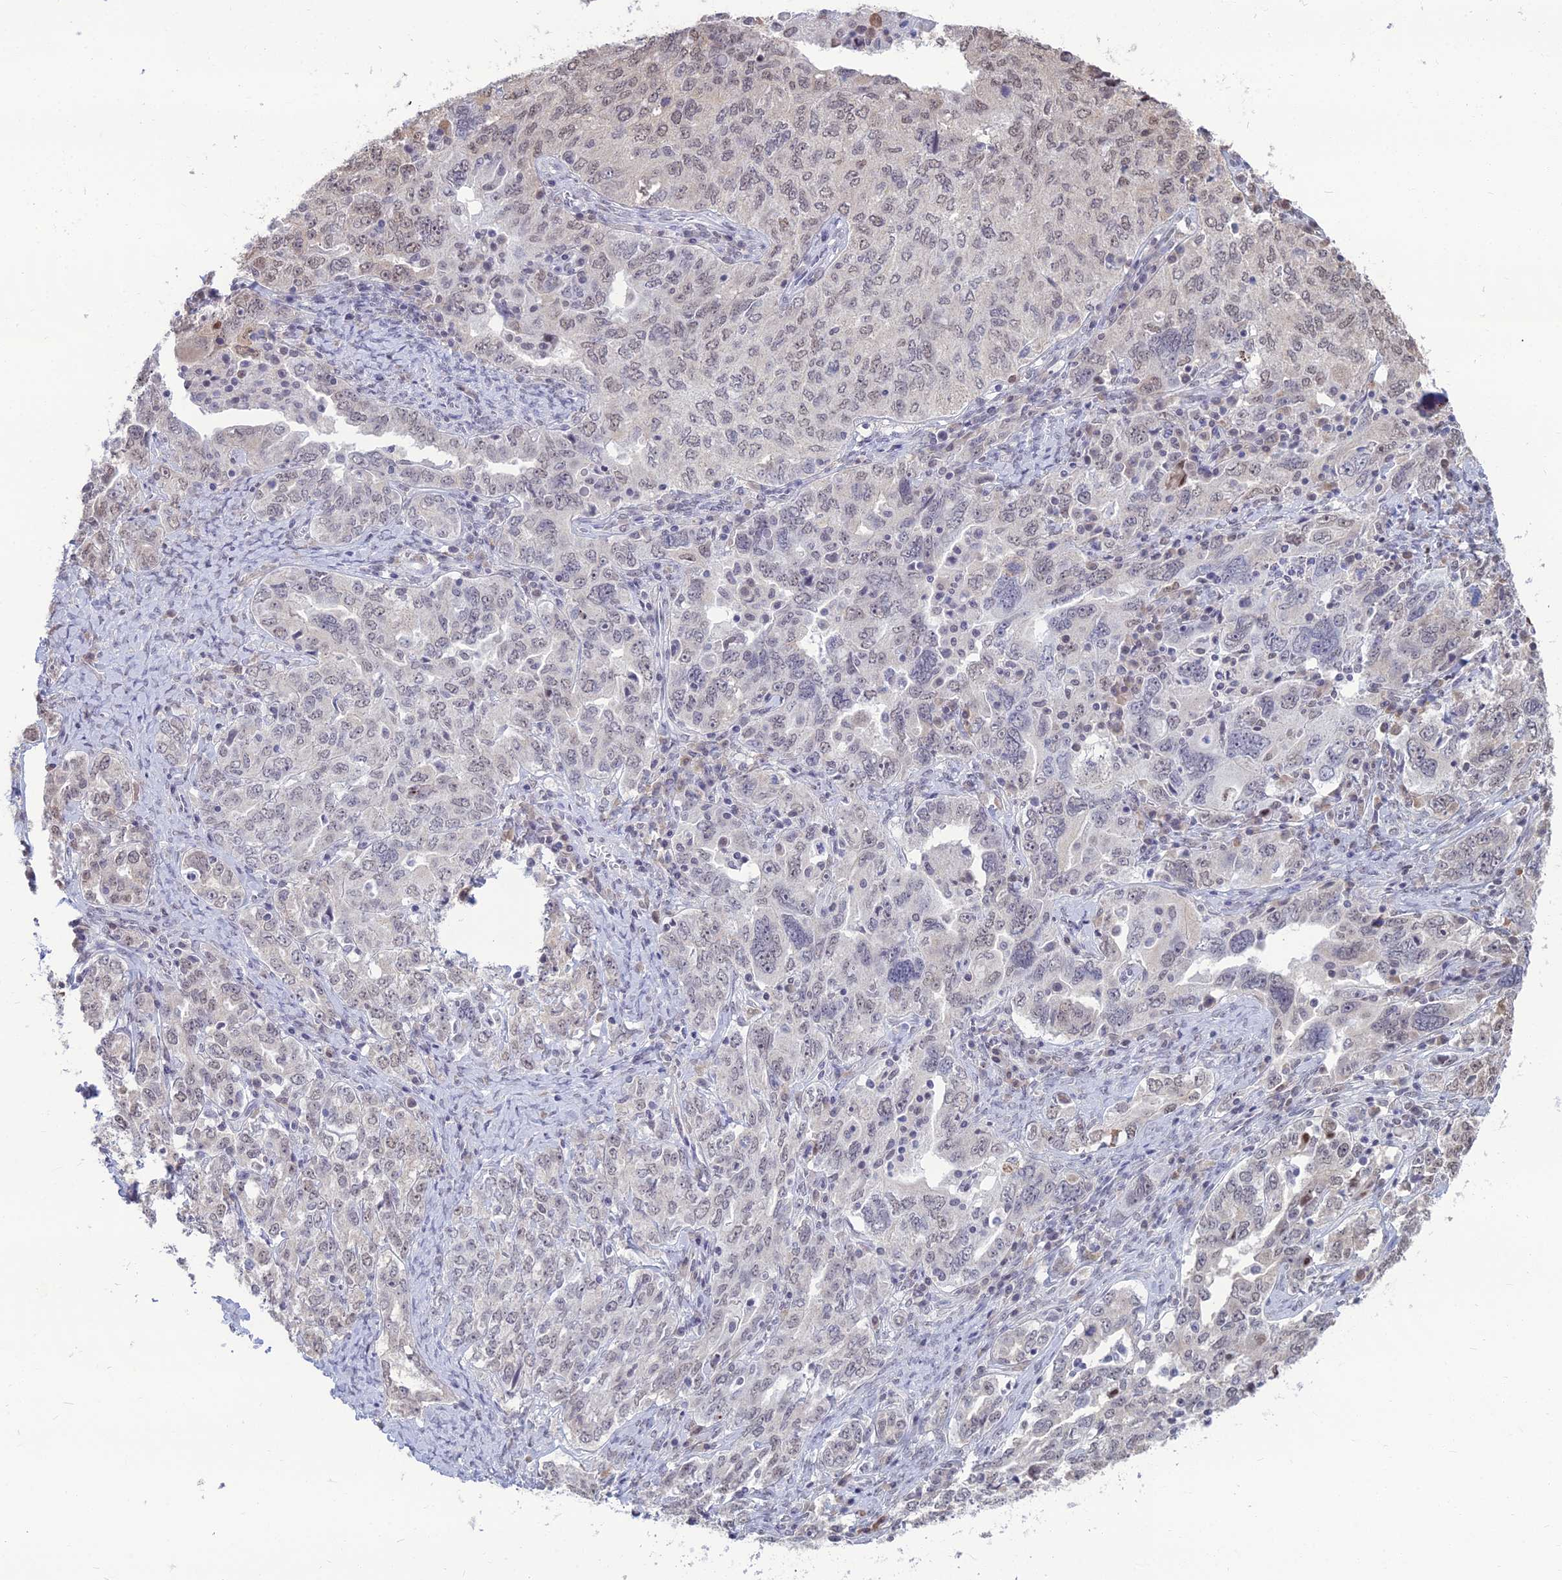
{"staining": {"intensity": "weak", "quantity": "<25%", "location": "nuclear"}, "tissue": "ovarian cancer", "cell_type": "Tumor cells", "image_type": "cancer", "snomed": [{"axis": "morphology", "description": "Carcinoma, endometroid"}, {"axis": "topography", "description": "Ovary"}], "caption": "Immunohistochemistry histopathology image of neoplastic tissue: human ovarian cancer (endometroid carcinoma) stained with DAB reveals no significant protein staining in tumor cells. (Stains: DAB (3,3'-diaminobenzidine) IHC with hematoxylin counter stain, Microscopy: brightfield microscopy at high magnification).", "gene": "SRSF7", "patient": {"sex": "female", "age": 62}}